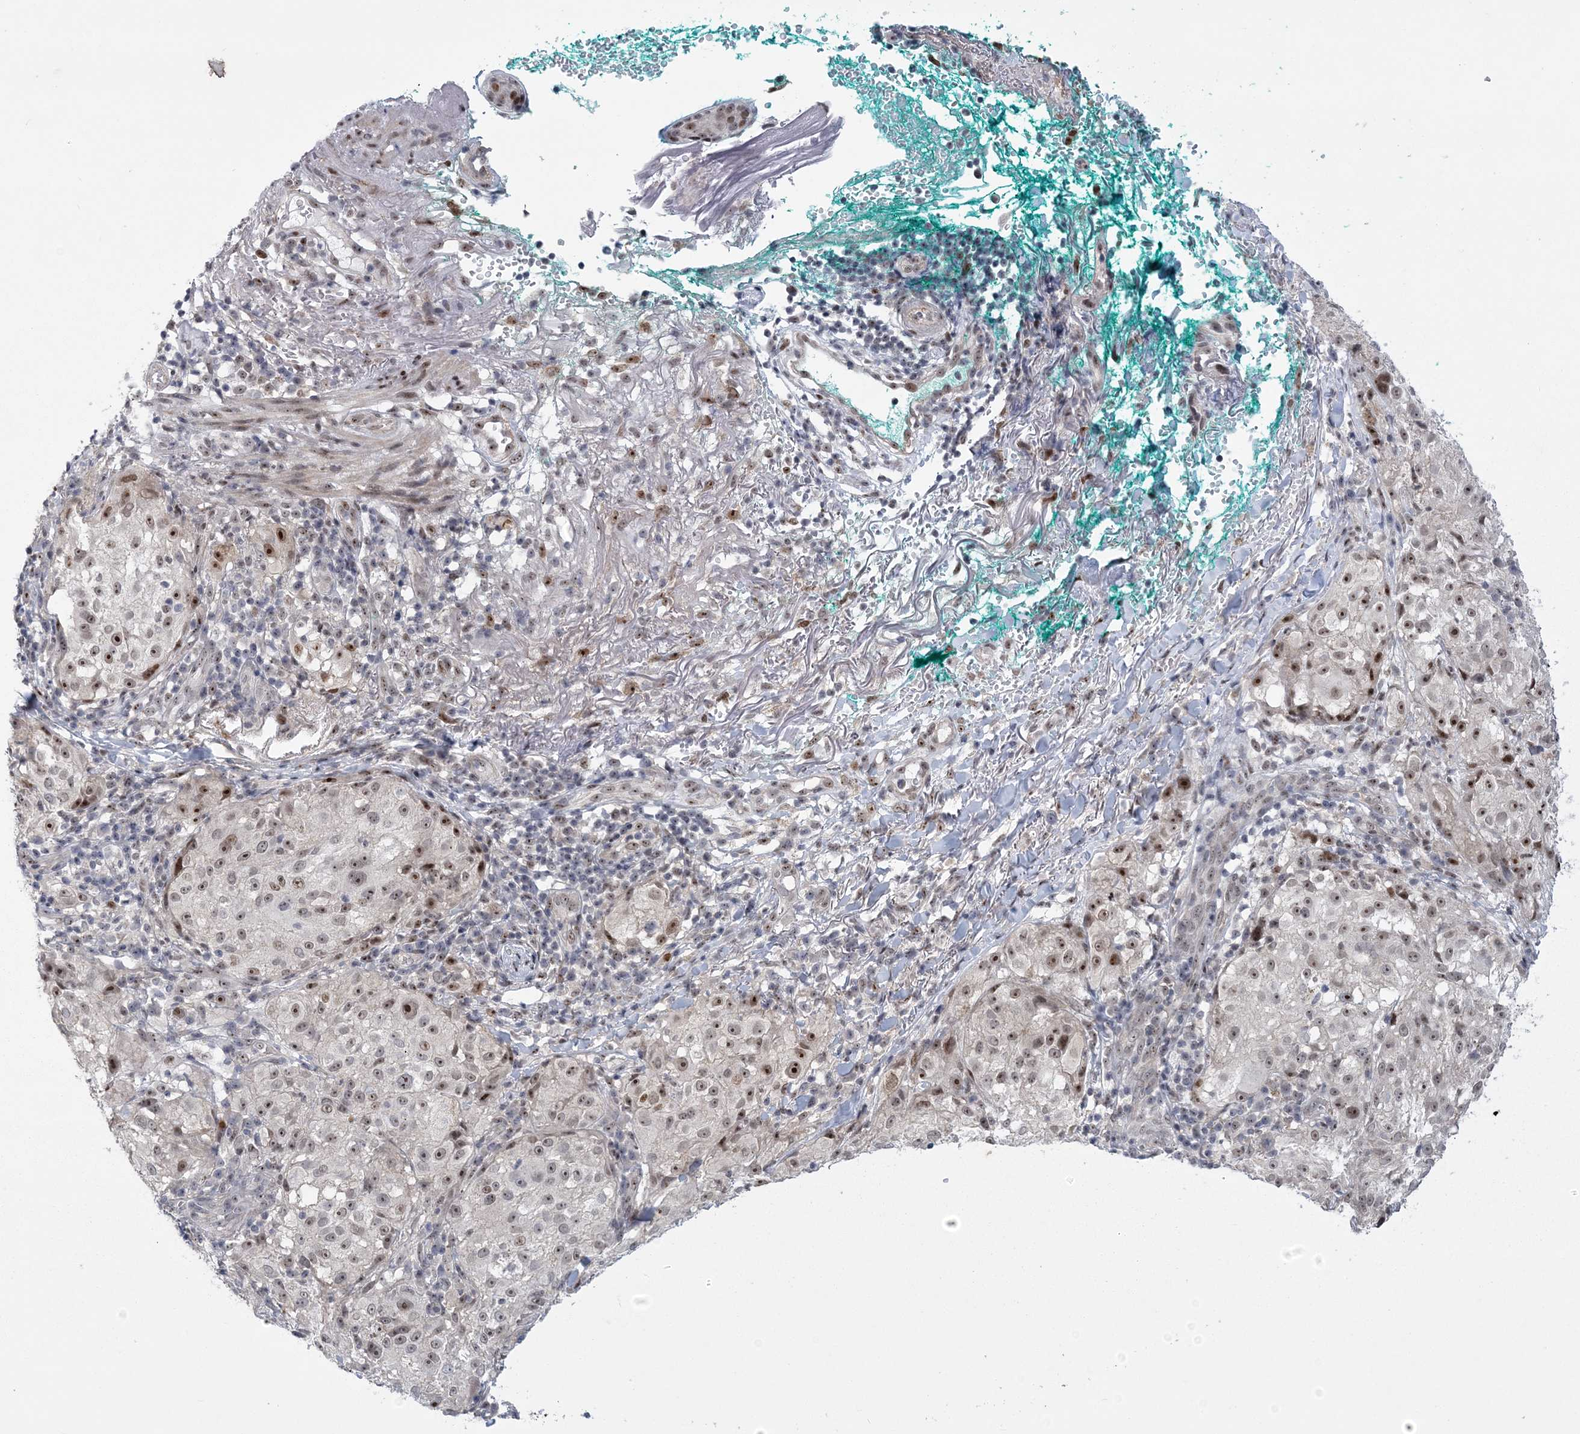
{"staining": {"intensity": "moderate", "quantity": "25%-75%", "location": "nuclear"}, "tissue": "melanoma", "cell_type": "Tumor cells", "image_type": "cancer", "snomed": [{"axis": "morphology", "description": "Necrosis, NOS"}, {"axis": "morphology", "description": "Malignant melanoma, NOS"}, {"axis": "topography", "description": "Skin"}], "caption": "Melanoma stained for a protein (brown) reveals moderate nuclear positive expression in about 25%-75% of tumor cells.", "gene": "HOMEZ", "patient": {"sex": "female", "age": 87}}